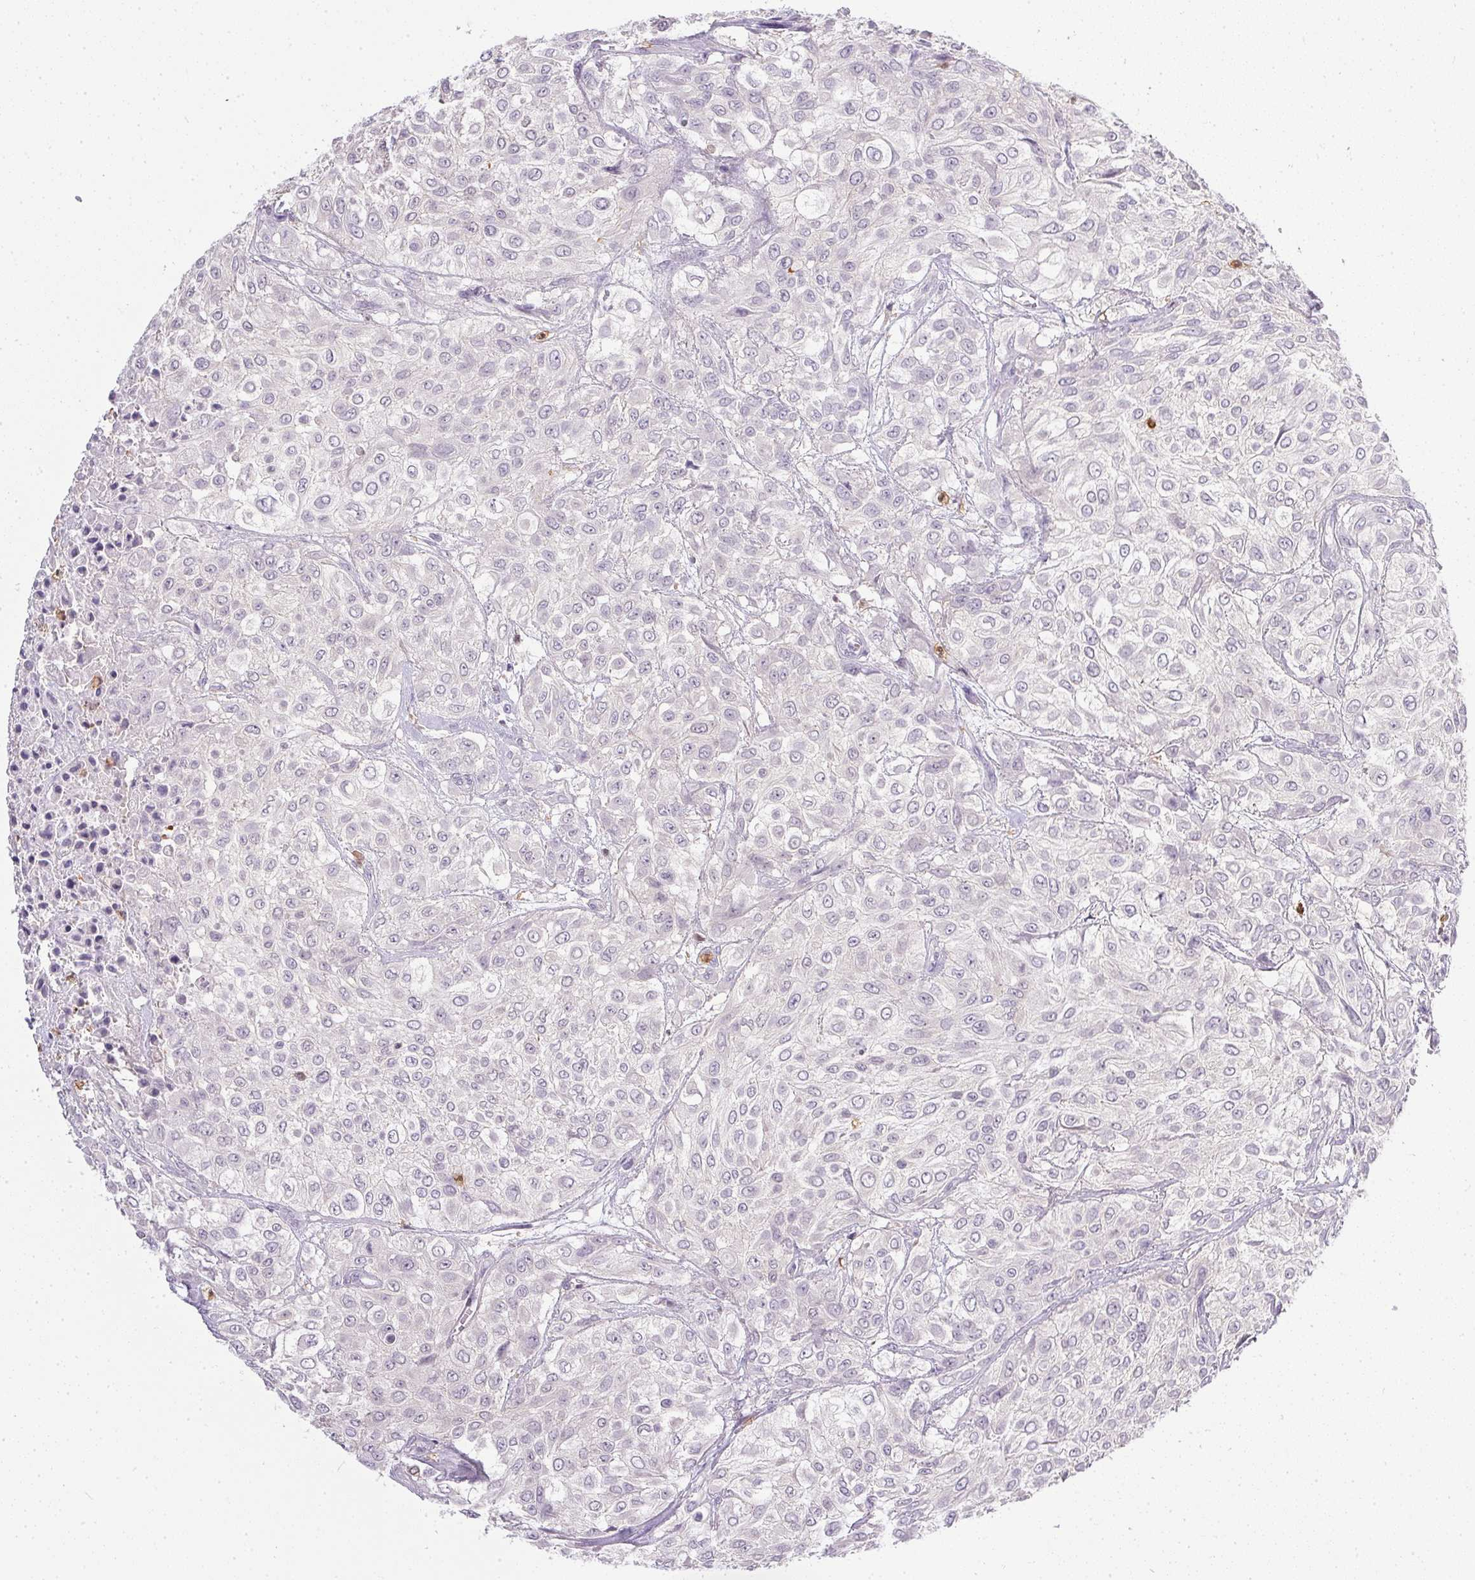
{"staining": {"intensity": "negative", "quantity": "none", "location": "none"}, "tissue": "urothelial cancer", "cell_type": "Tumor cells", "image_type": "cancer", "snomed": [{"axis": "morphology", "description": "Urothelial carcinoma, High grade"}, {"axis": "topography", "description": "Urinary bladder"}], "caption": "An image of human urothelial cancer is negative for staining in tumor cells.", "gene": "DNAJC5G", "patient": {"sex": "male", "age": 57}}